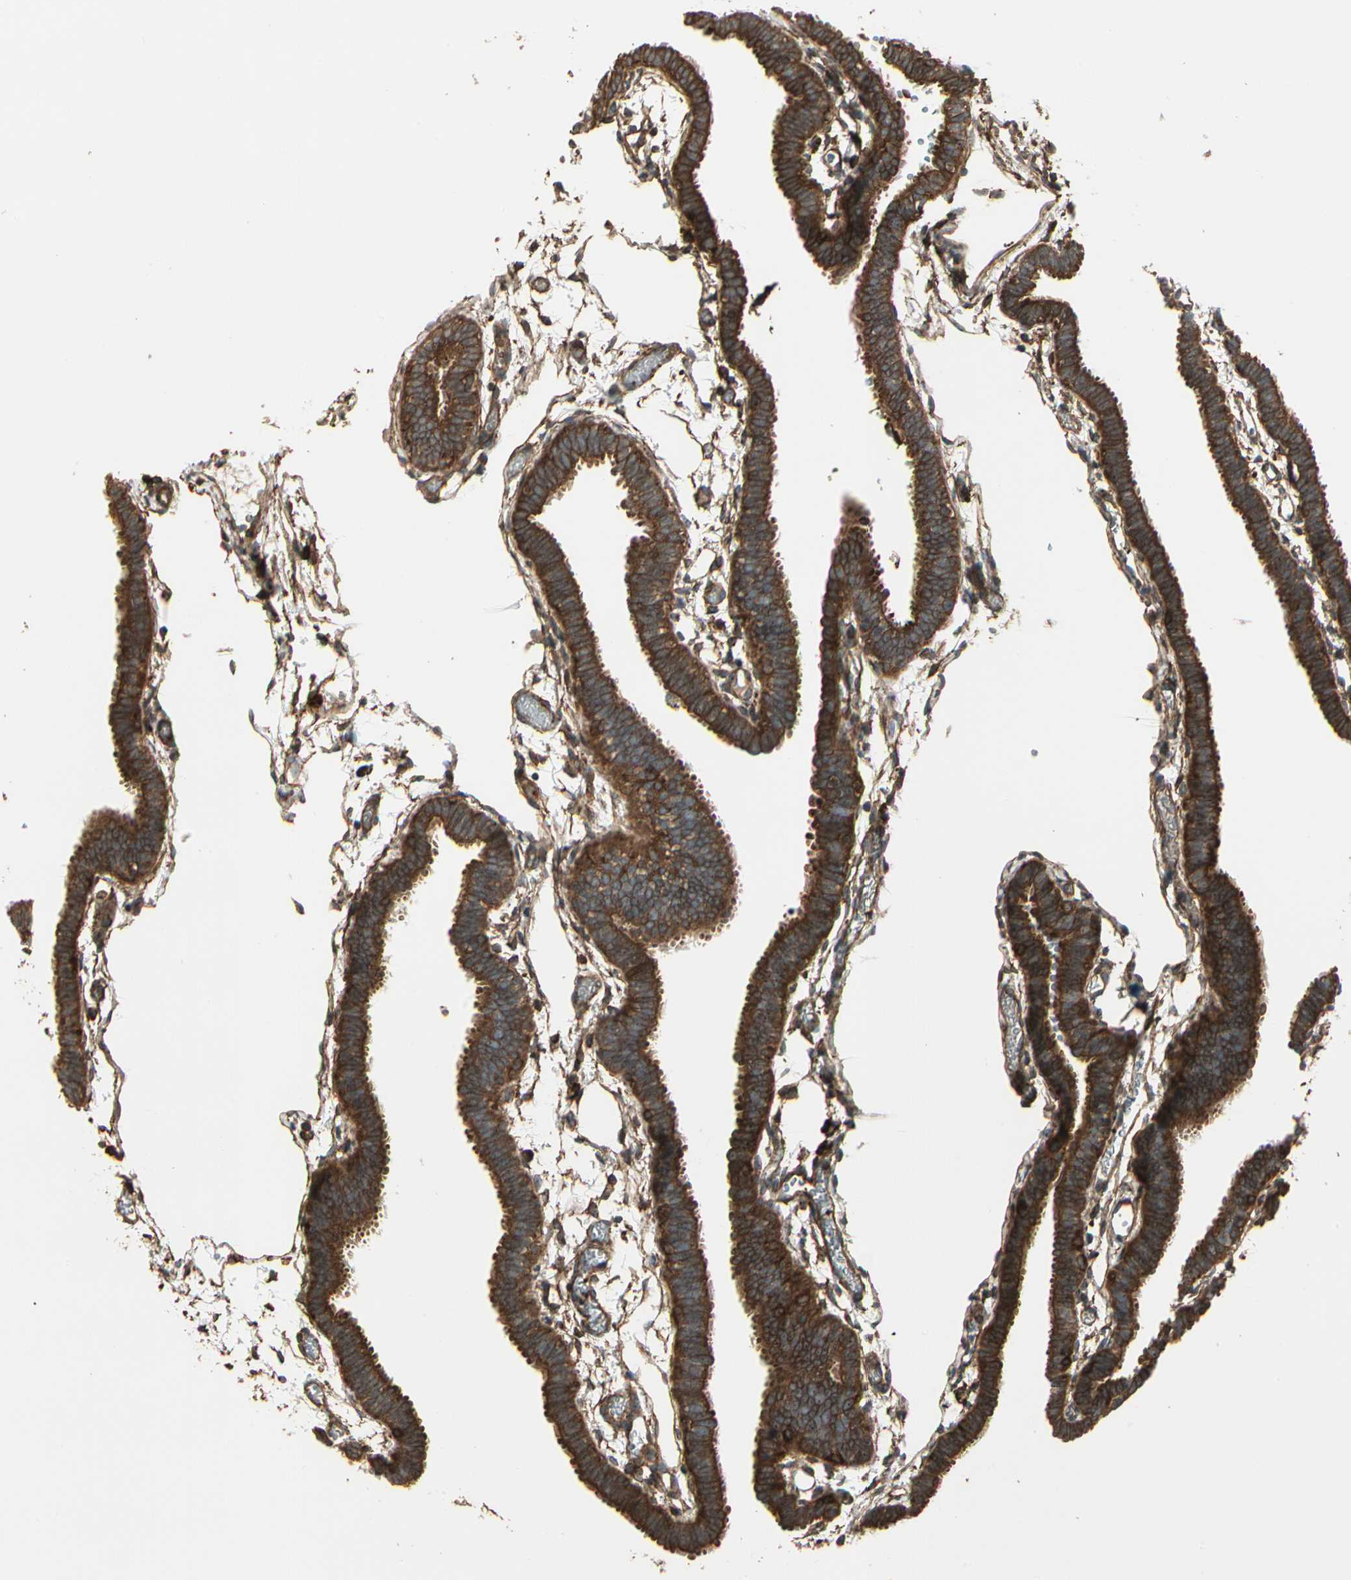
{"staining": {"intensity": "strong", "quantity": ">75%", "location": "cytoplasmic/membranous"}, "tissue": "fallopian tube", "cell_type": "Glandular cells", "image_type": "normal", "snomed": [{"axis": "morphology", "description": "Normal tissue, NOS"}, {"axis": "topography", "description": "Fallopian tube"}], "caption": "A photomicrograph showing strong cytoplasmic/membranous expression in approximately >75% of glandular cells in normal fallopian tube, as visualized by brown immunohistochemical staining.", "gene": "FKBP15", "patient": {"sex": "female", "age": 29}}